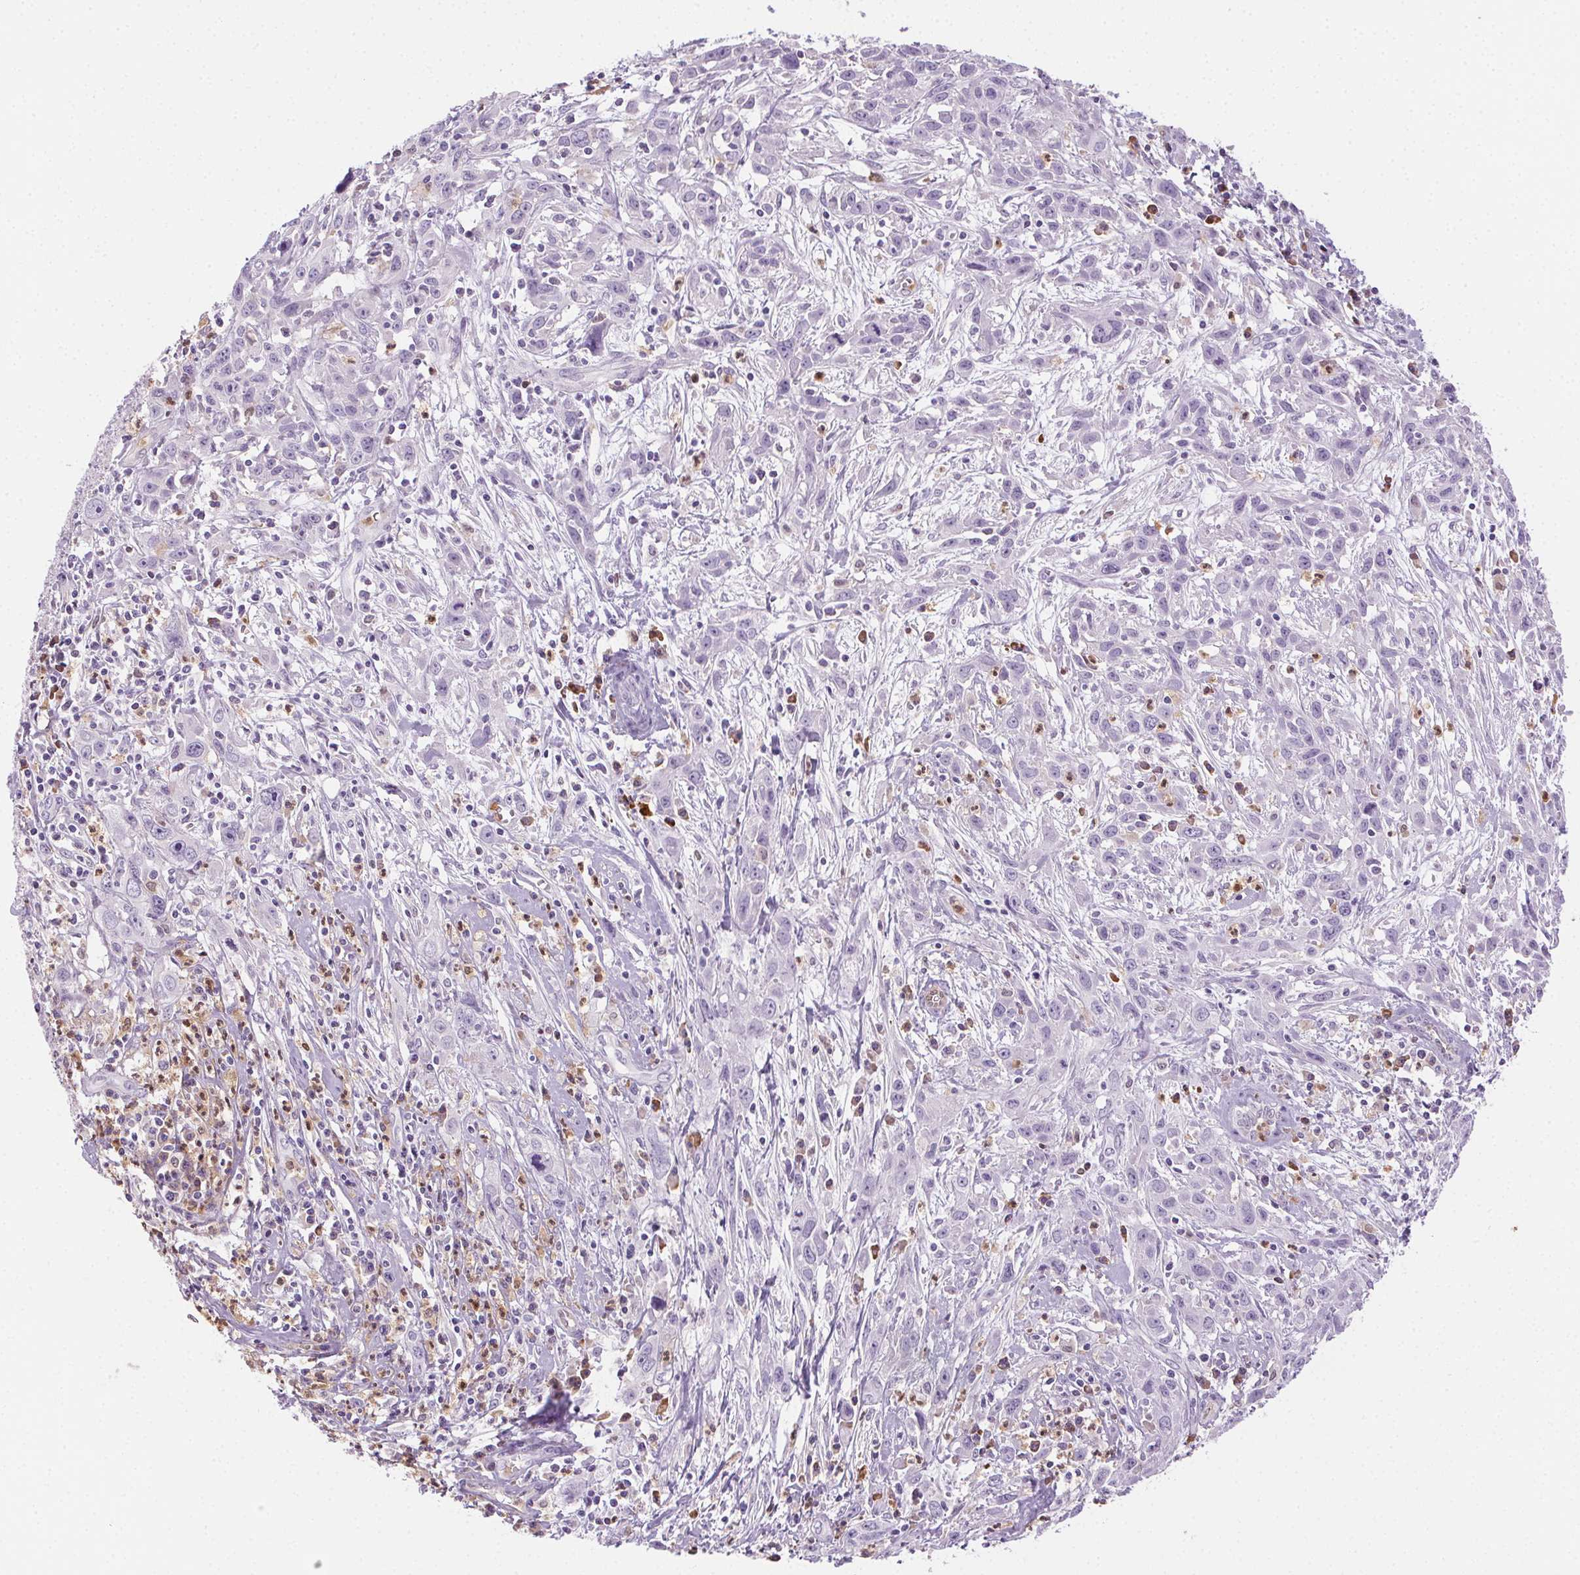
{"staining": {"intensity": "negative", "quantity": "none", "location": "none"}, "tissue": "cervical cancer", "cell_type": "Tumor cells", "image_type": "cancer", "snomed": [{"axis": "morphology", "description": "Squamous cell carcinoma, NOS"}, {"axis": "topography", "description": "Cervix"}], "caption": "There is no significant staining in tumor cells of squamous cell carcinoma (cervical).", "gene": "TMEM45A", "patient": {"sex": "female", "age": 38}}